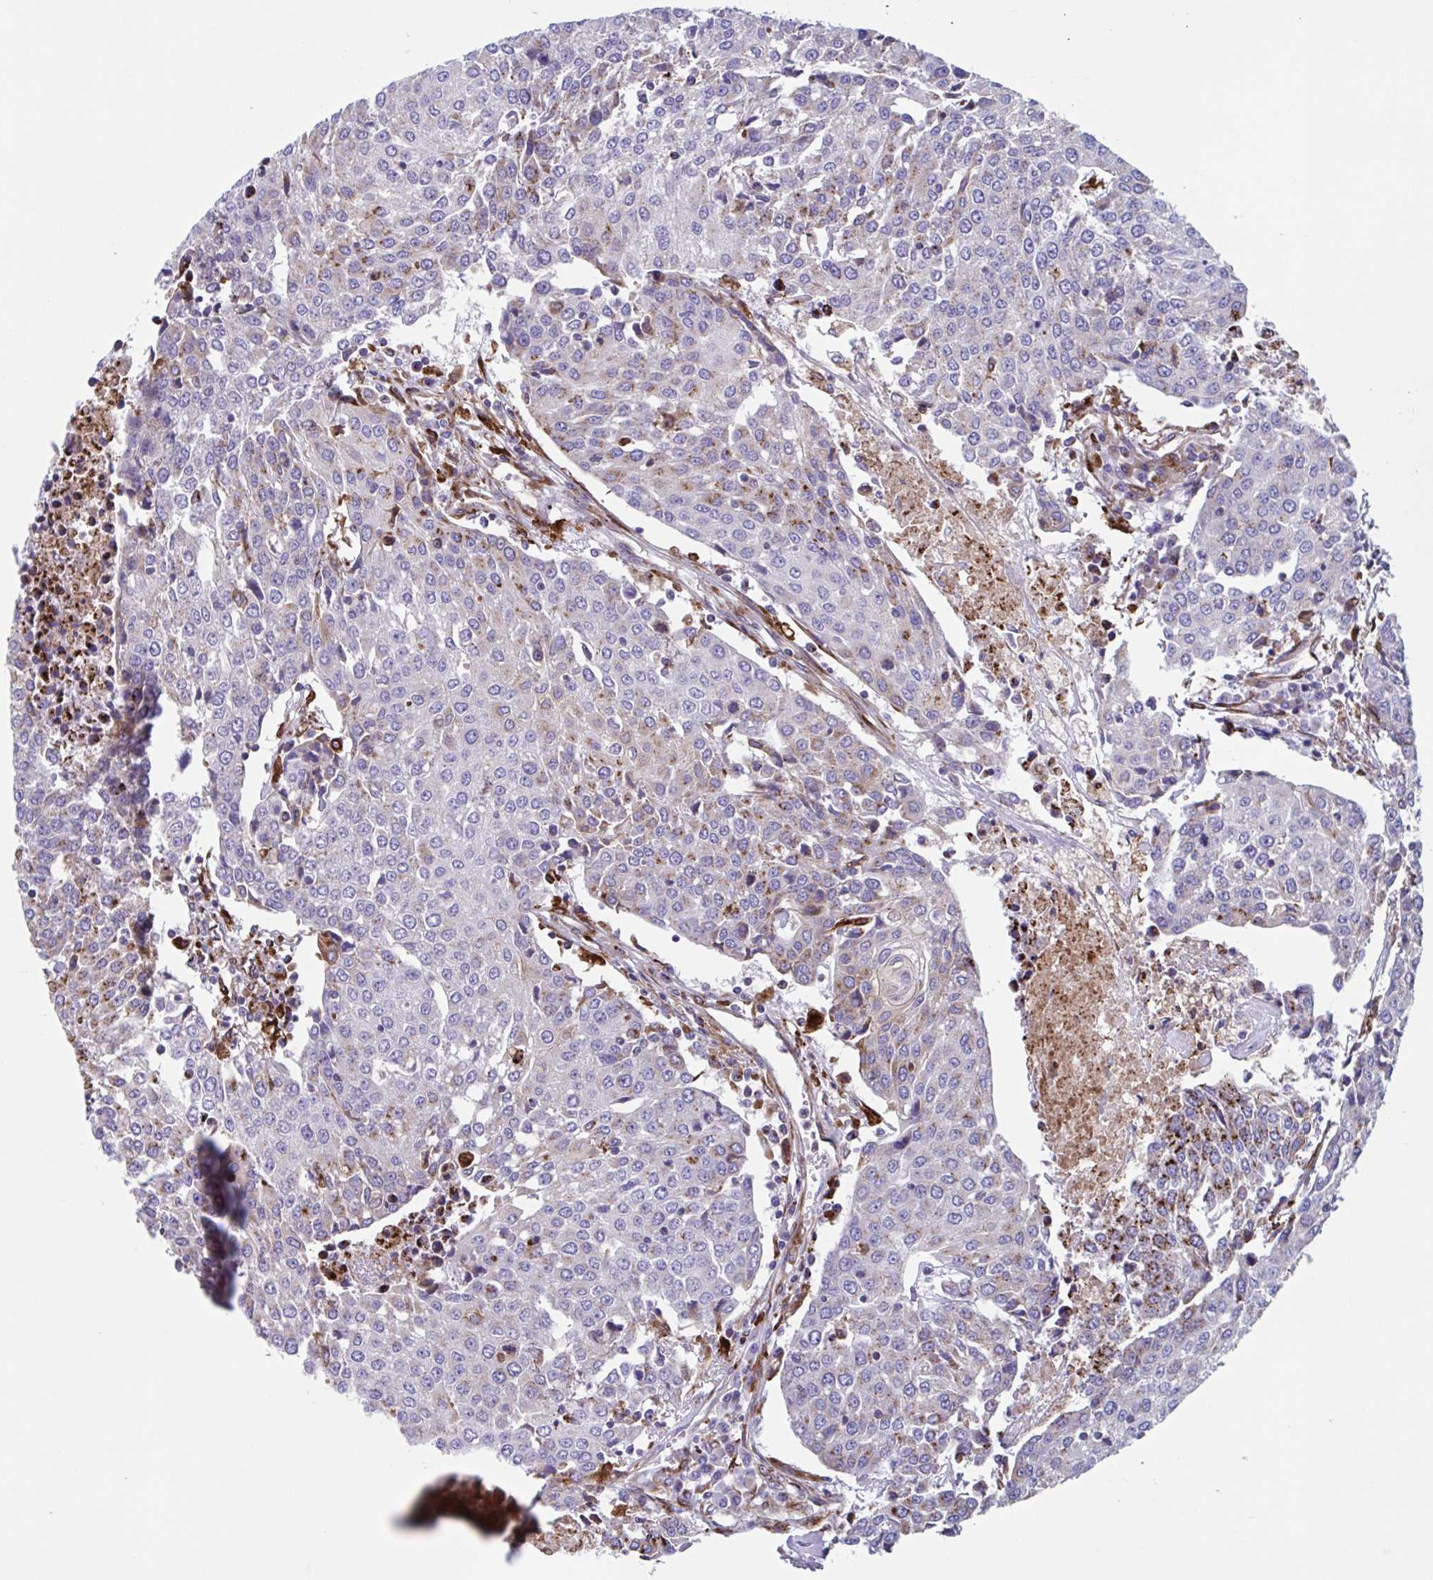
{"staining": {"intensity": "weak", "quantity": "<25%", "location": "cytoplasmic/membranous"}, "tissue": "urothelial cancer", "cell_type": "Tumor cells", "image_type": "cancer", "snomed": [{"axis": "morphology", "description": "Urothelial carcinoma, High grade"}, {"axis": "topography", "description": "Urinary bladder"}], "caption": "This is a photomicrograph of immunohistochemistry (IHC) staining of high-grade urothelial carcinoma, which shows no staining in tumor cells.", "gene": "RFK", "patient": {"sex": "female", "age": 85}}